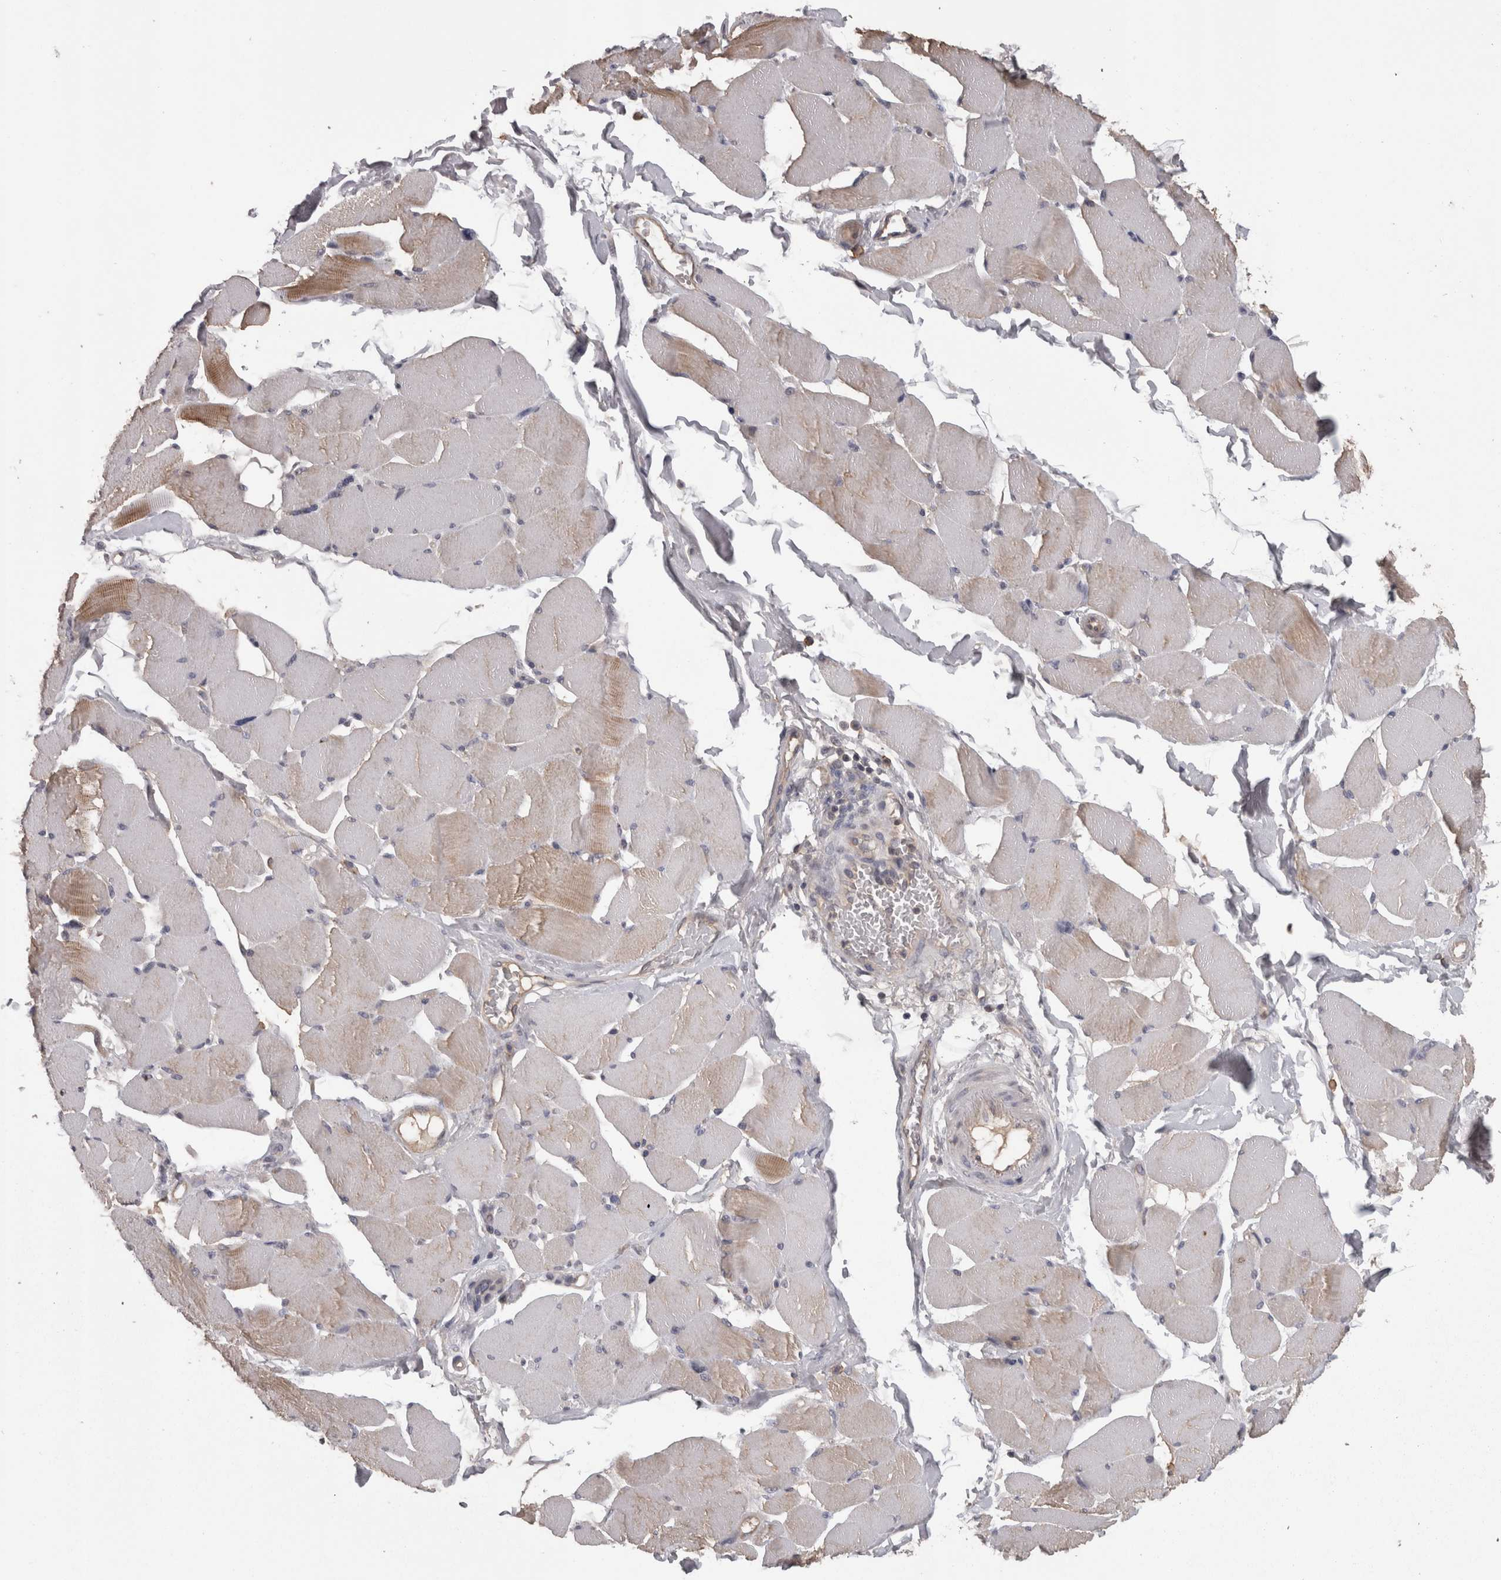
{"staining": {"intensity": "moderate", "quantity": "25%-75%", "location": "cytoplasmic/membranous"}, "tissue": "skeletal muscle", "cell_type": "Myocytes", "image_type": "normal", "snomed": [{"axis": "morphology", "description": "Normal tissue, NOS"}, {"axis": "topography", "description": "Skin"}, {"axis": "topography", "description": "Skeletal muscle"}], "caption": "IHC micrograph of normal skeletal muscle: skeletal muscle stained using IHC demonstrates medium levels of moderate protein expression localized specifically in the cytoplasmic/membranous of myocytes, appearing as a cytoplasmic/membranous brown color.", "gene": "PON3", "patient": {"sex": "male", "age": 83}}